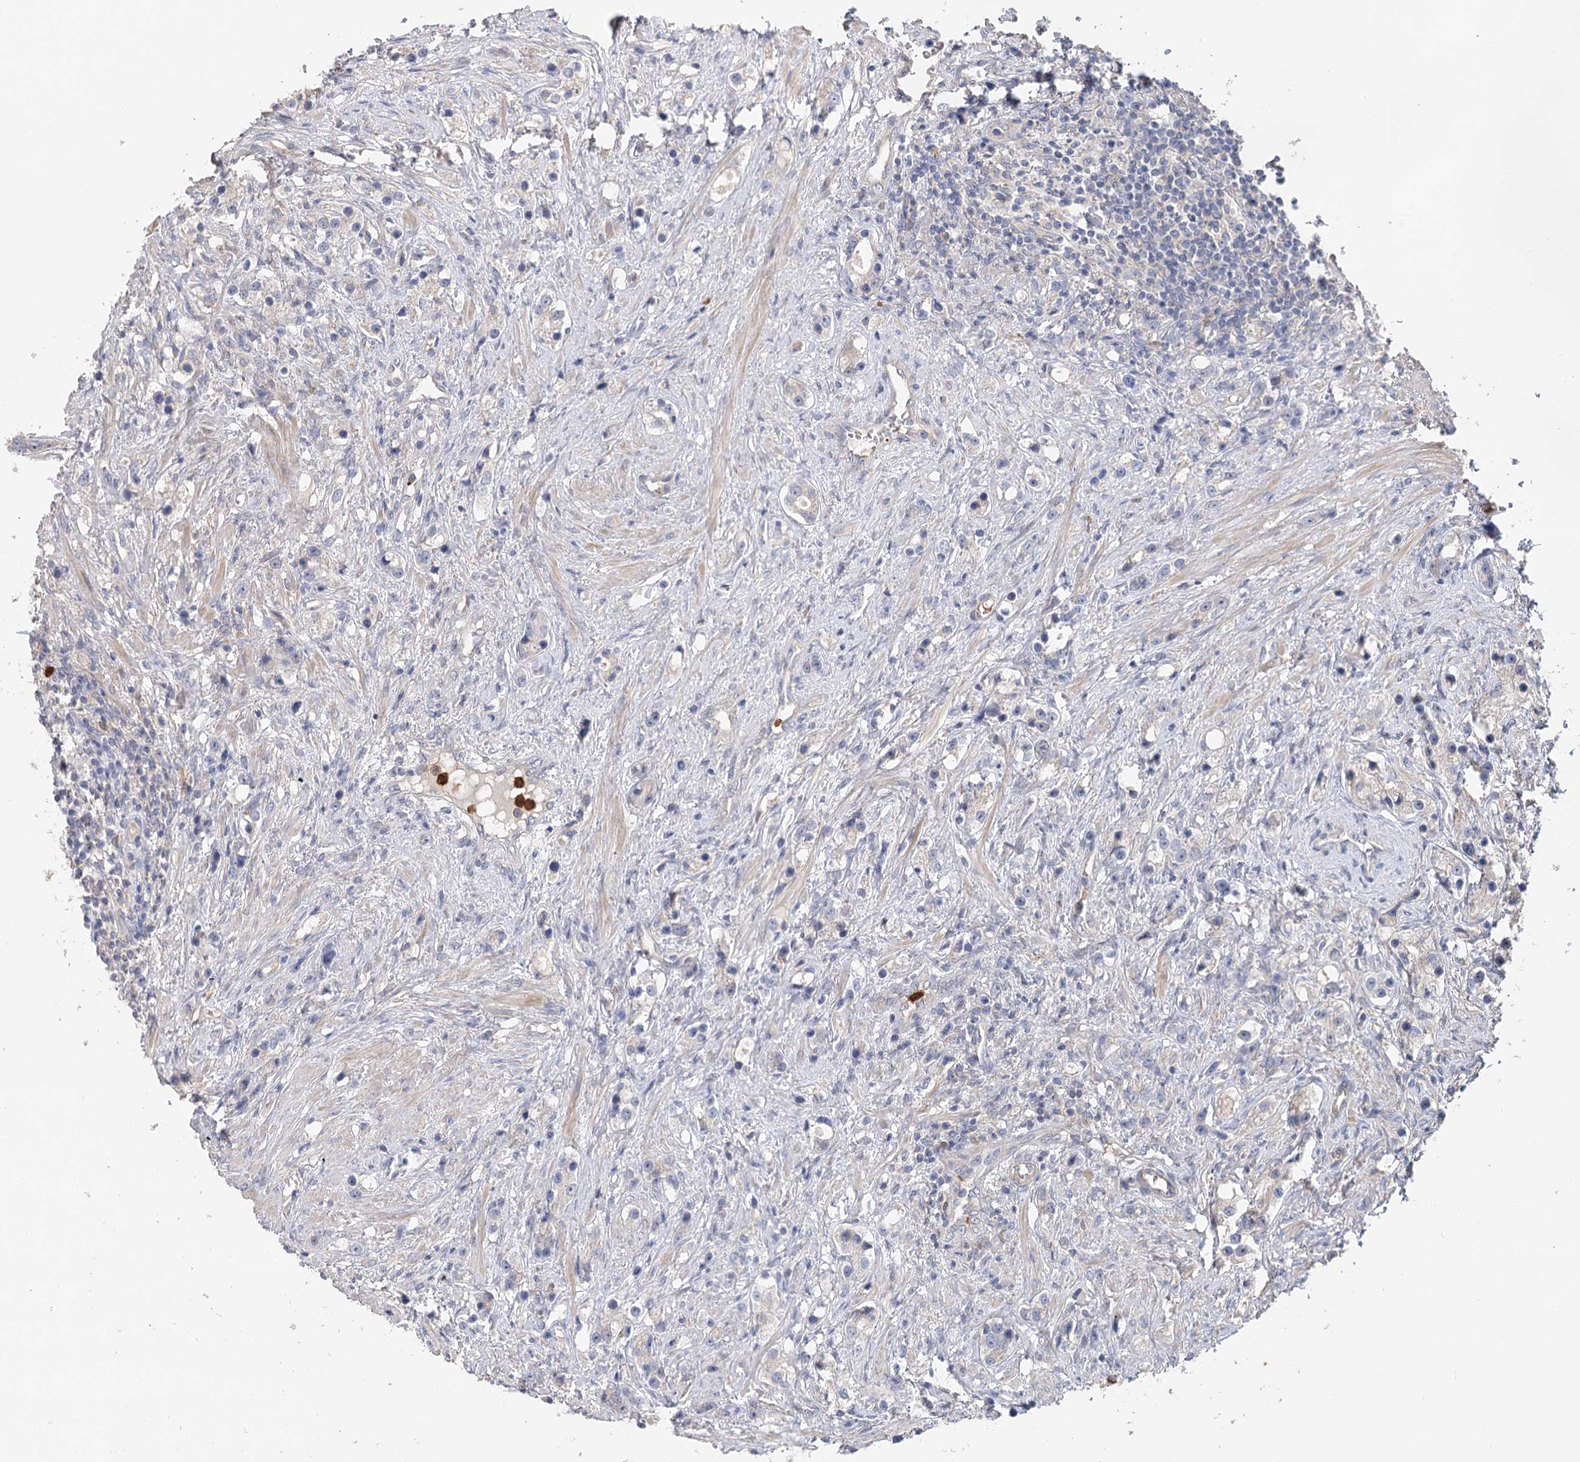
{"staining": {"intensity": "negative", "quantity": "none", "location": "none"}, "tissue": "prostate cancer", "cell_type": "Tumor cells", "image_type": "cancer", "snomed": [{"axis": "morphology", "description": "Adenocarcinoma, High grade"}, {"axis": "topography", "description": "Prostate"}], "caption": "Tumor cells show no significant protein expression in prostate cancer. Brightfield microscopy of IHC stained with DAB (brown) and hematoxylin (blue), captured at high magnification.", "gene": "EPB41L5", "patient": {"sex": "male", "age": 63}}